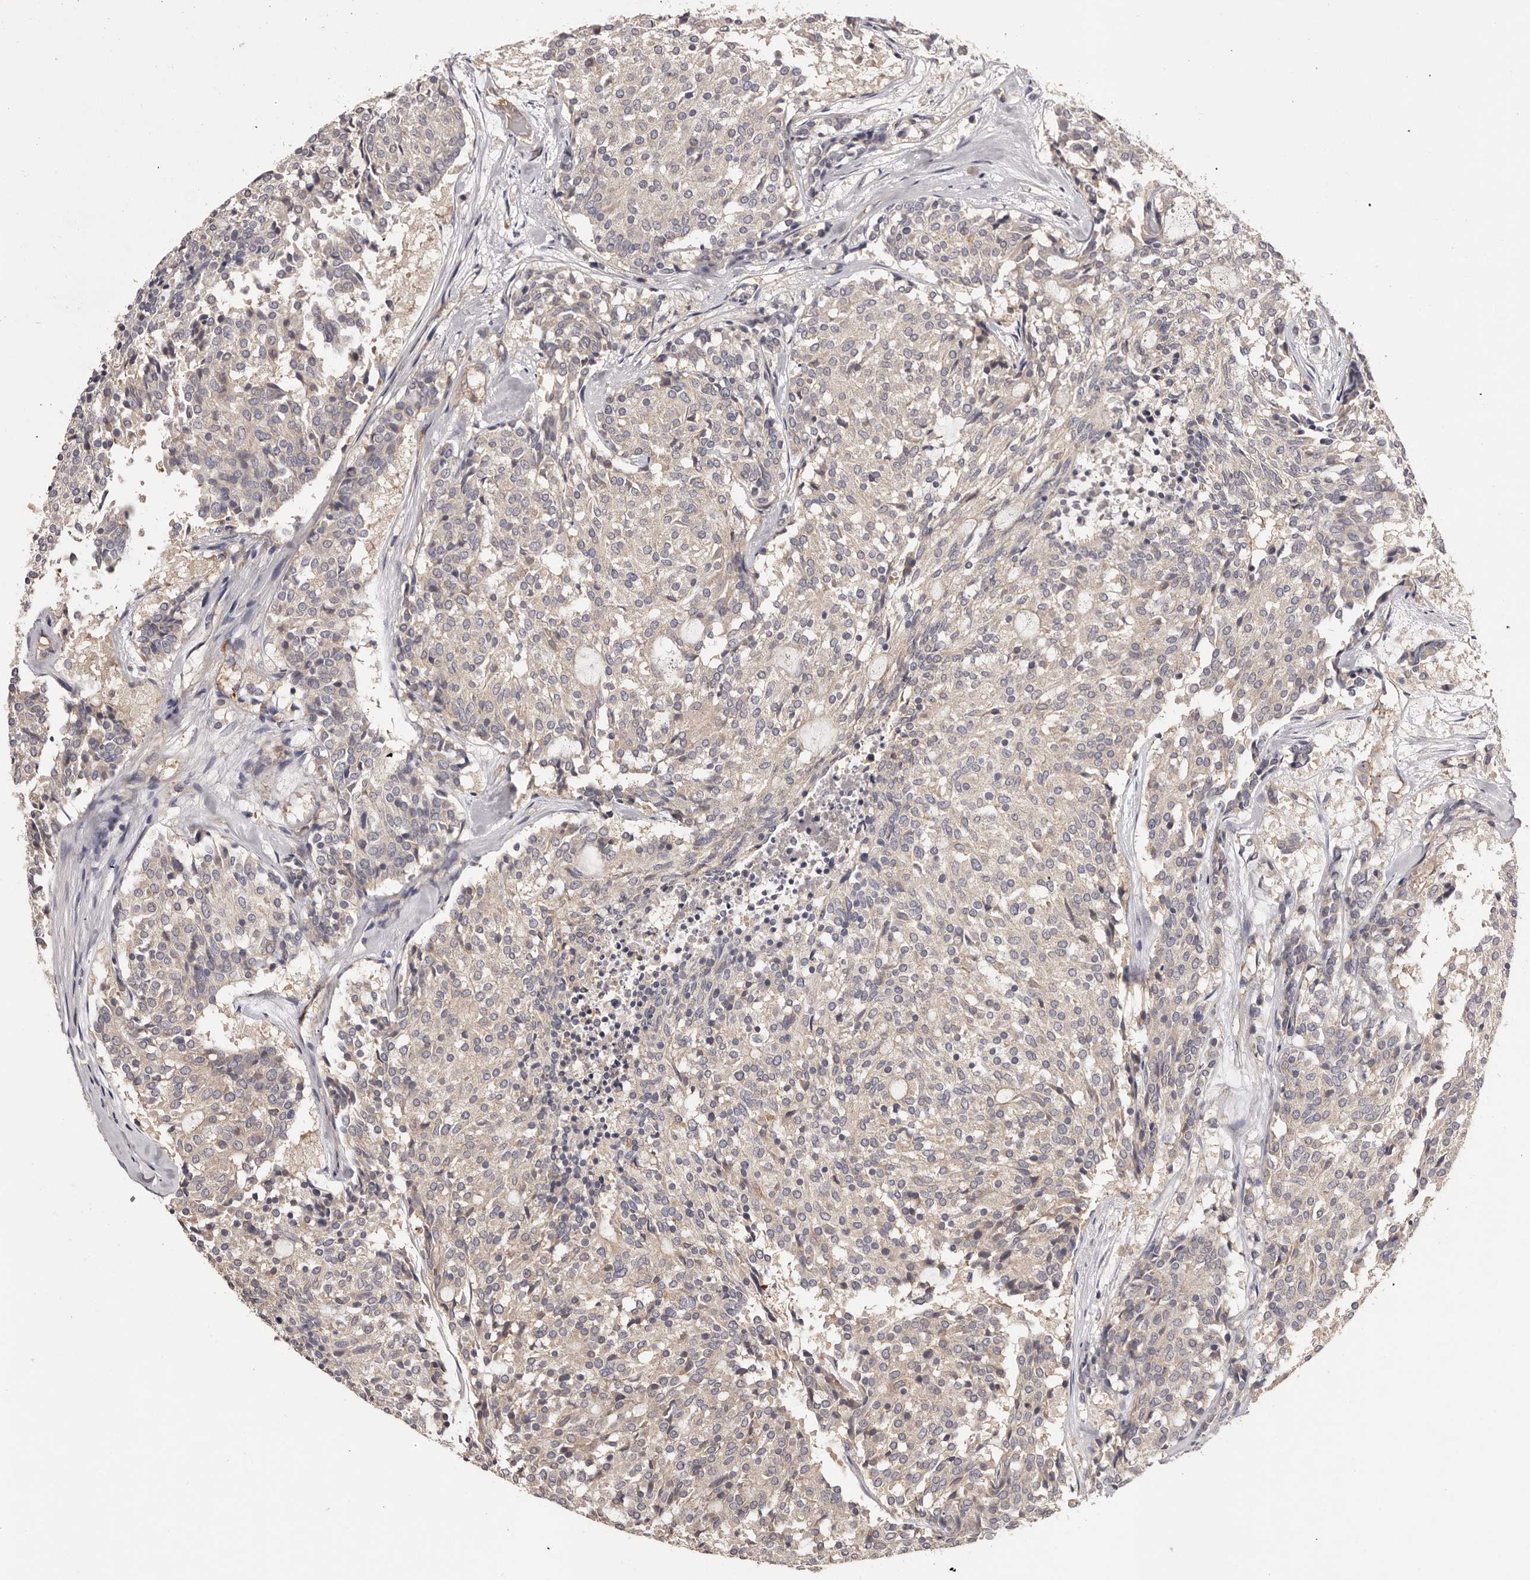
{"staining": {"intensity": "negative", "quantity": "none", "location": "none"}, "tissue": "carcinoid", "cell_type": "Tumor cells", "image_type": "cancer", "snomed": [{"axis": "morphology", "description": "Carcinoid, malignant, NOS"}, {"axis": "topography", "description": "Pancreas"}], "caption": "IHC micrograph of neoplastic tissue: human carcinoid stained with DAB shows no significant protein expression in tumor cells.", "gene": "LTV1", "patient": {"sex": "female", "age": 54}}